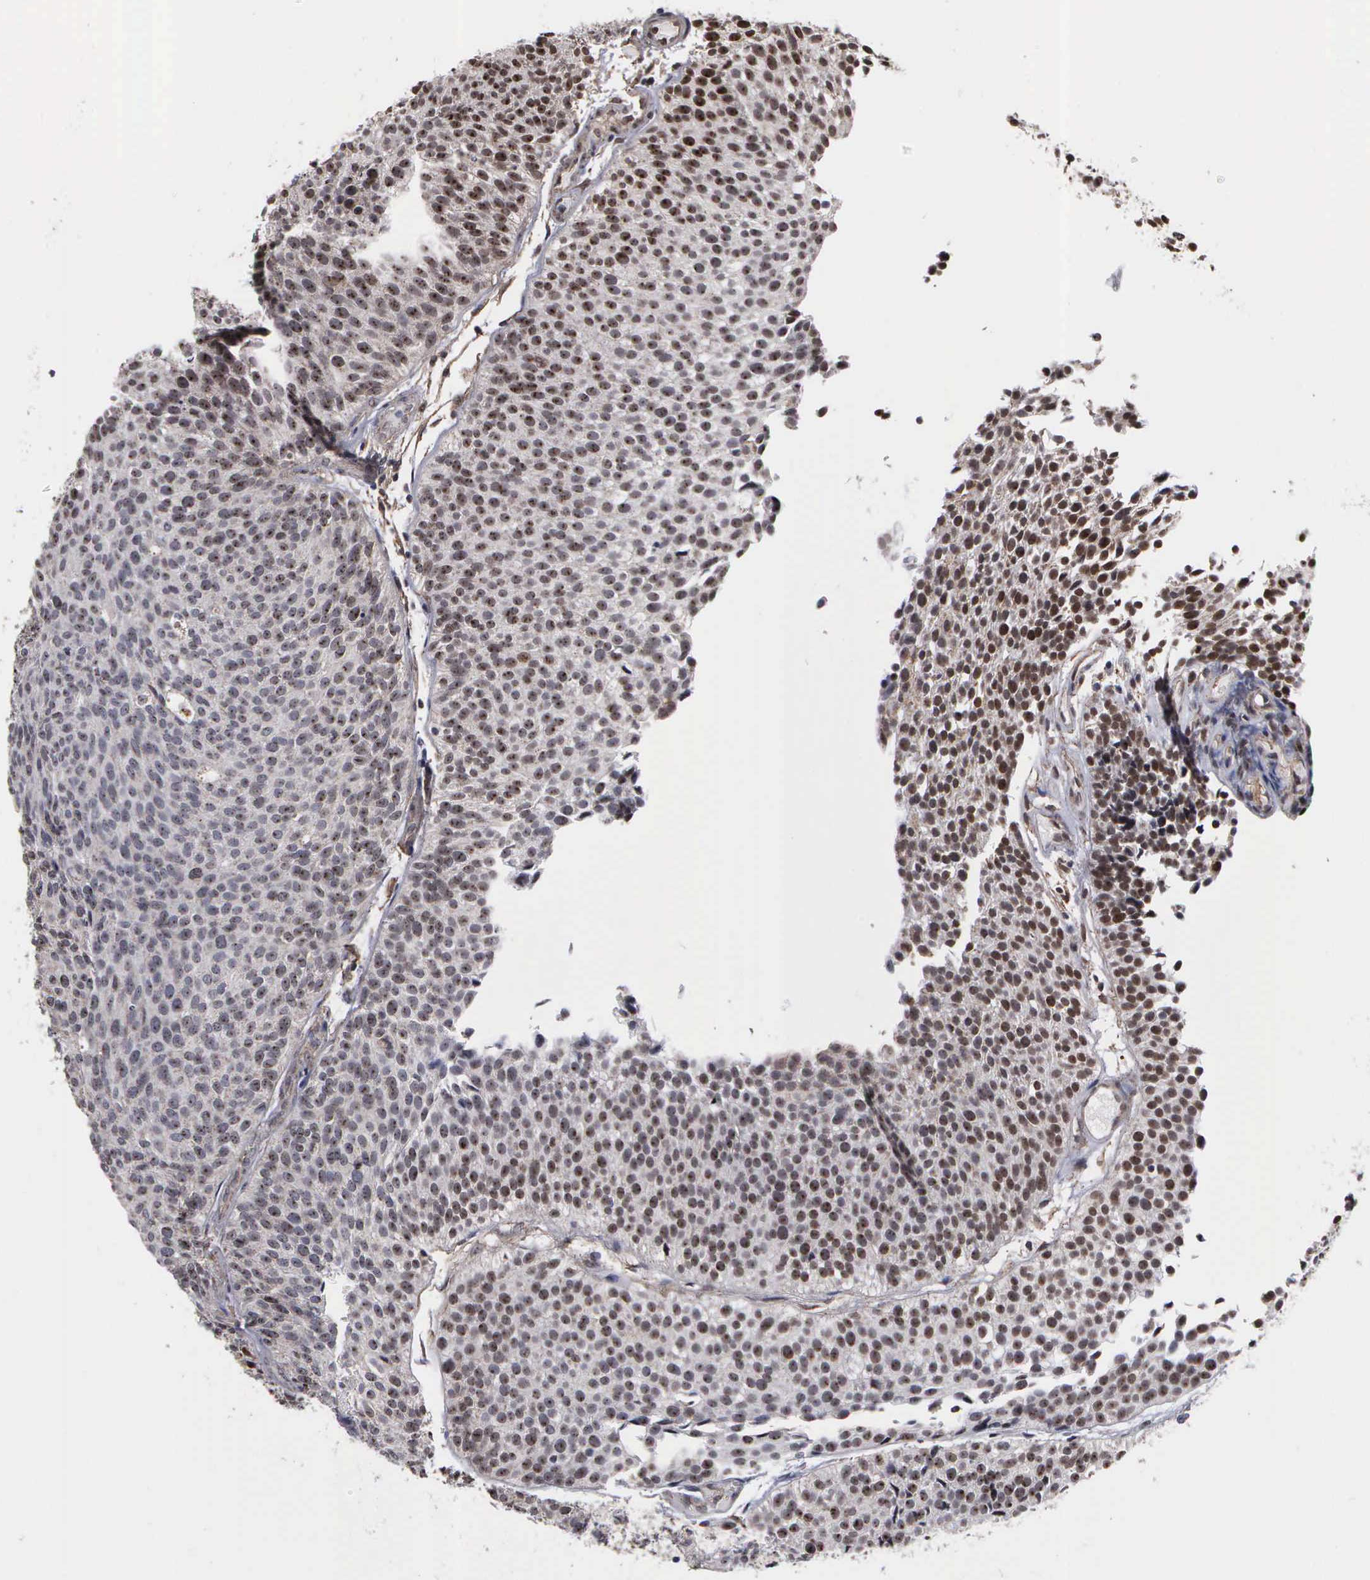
{"staining": {"intensity": "moderate", "quantity": "25%-75%", "location": "nuclear"}, "tissue": "urothelial cancer", "cell_type": "Tumor cells", "image_type": "cancer", "snomed": [{"axis": "morphology", "description": "Urothelial carcinoma, Low grade"}, {"axis": "topography", "description": "Urinary bladder"}], "caption": "This photomicrograph exhibits urothelial cancer stained with immunohistochemistry (IHC) to label a protein in brown. The nuclear of tumor cells show moderate positivity for the protein. Nuclei are counter-stained blue.", "gene": "NGDN", "patient": {"sex": "male", "age": 85}}